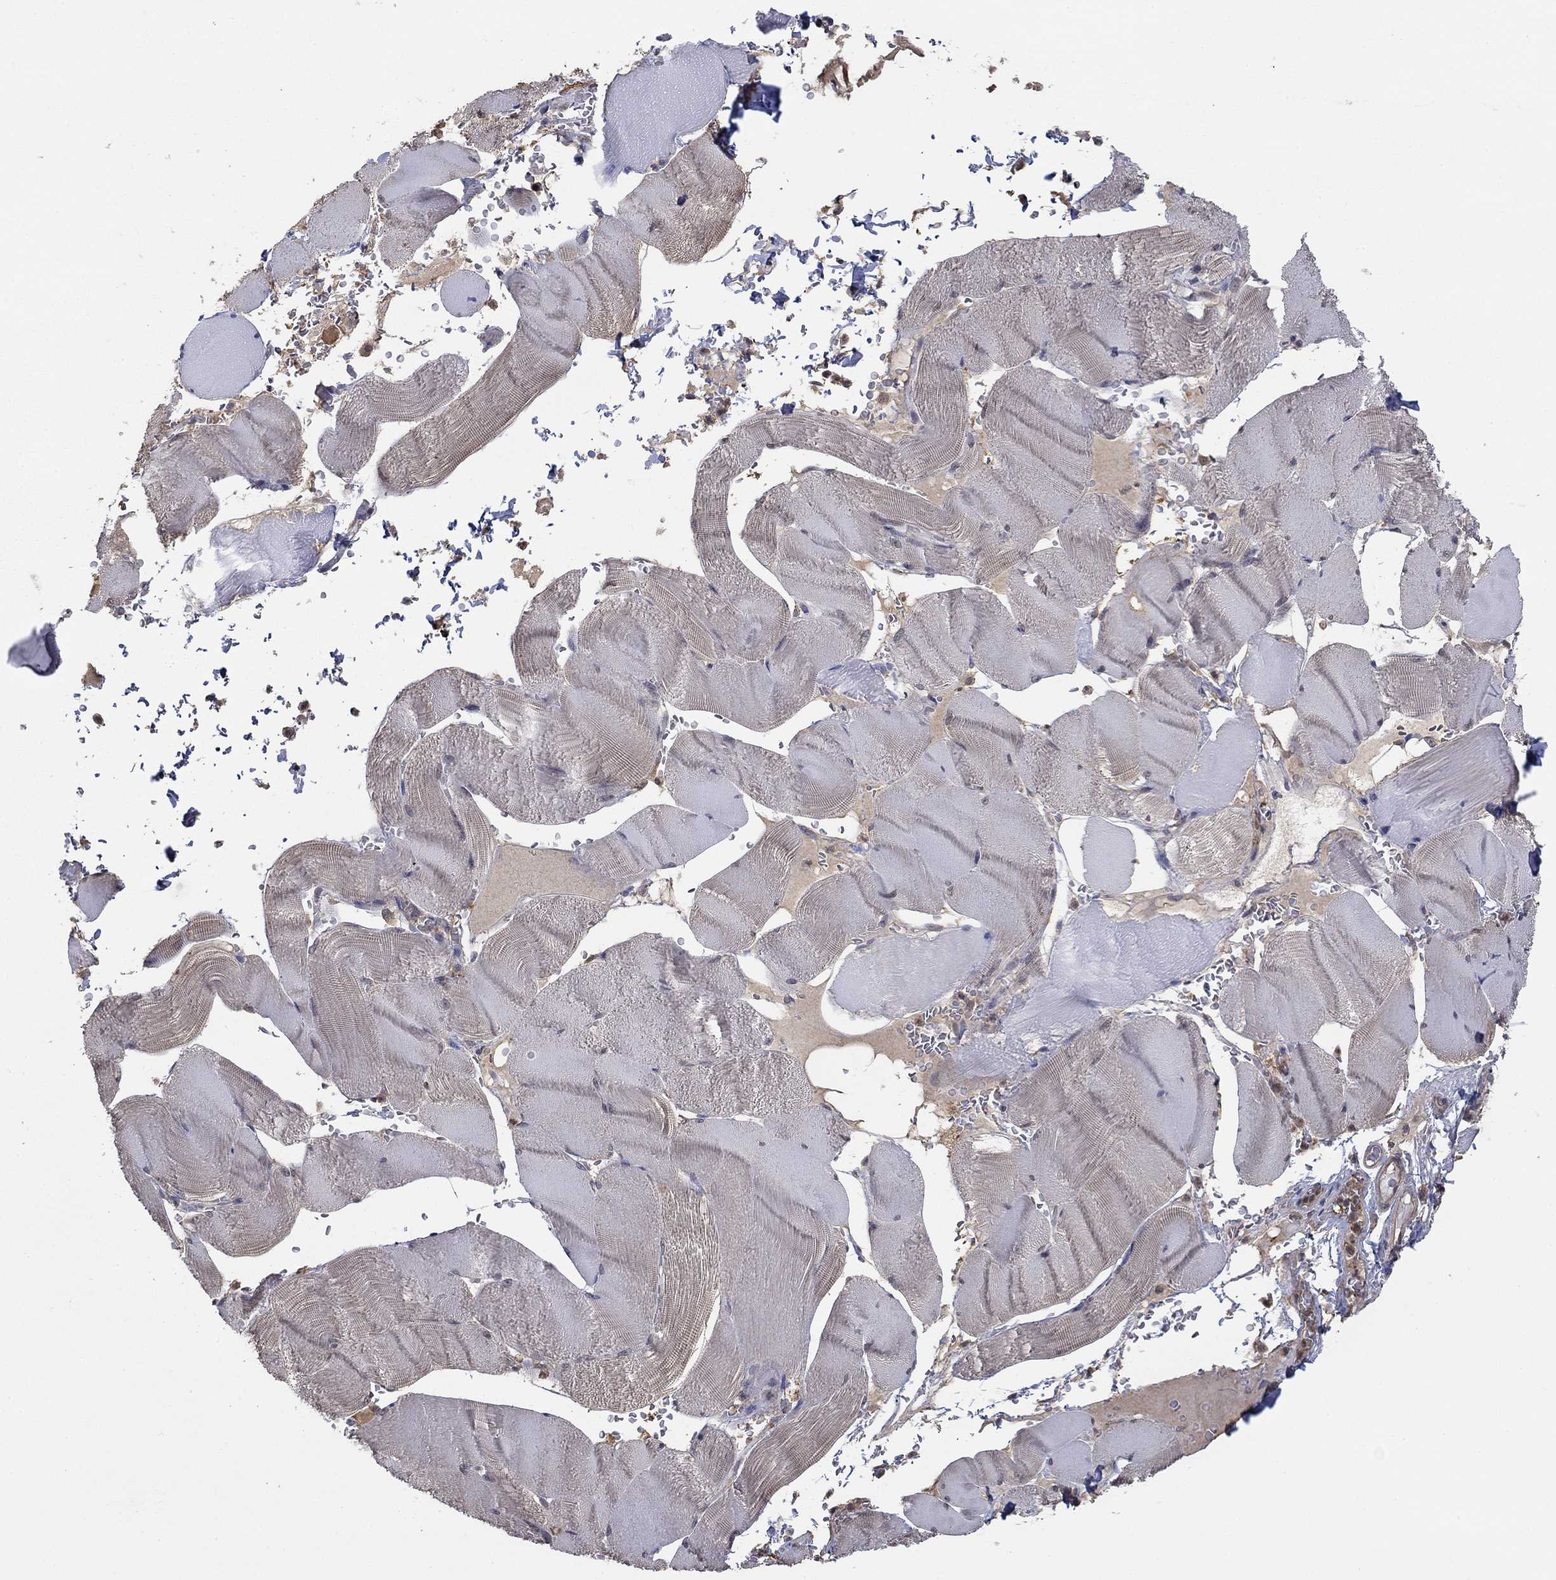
{"staining": {"intensity": "negative", "quantity": "none", "location": "none"}, "tissue": "skeletal muscle", "cell_type": "Myocytes", "image_type": "normal", "snomed": [{"axis": "morphology", "description": "Normal tissue, NOS"}, {"axis": "topography", "description": "Skeletal muscle"}], "caption": "The image reveals no significant staining in myocytes of skeletal muscle. (Stains: DAB immunohistochemistry (IHC) with hematoxylin counter stain, Microscopy: brightfield microscopy at high magnification).", "gene": "RNF114", "patient": {"sex": "male", "age": 56}}